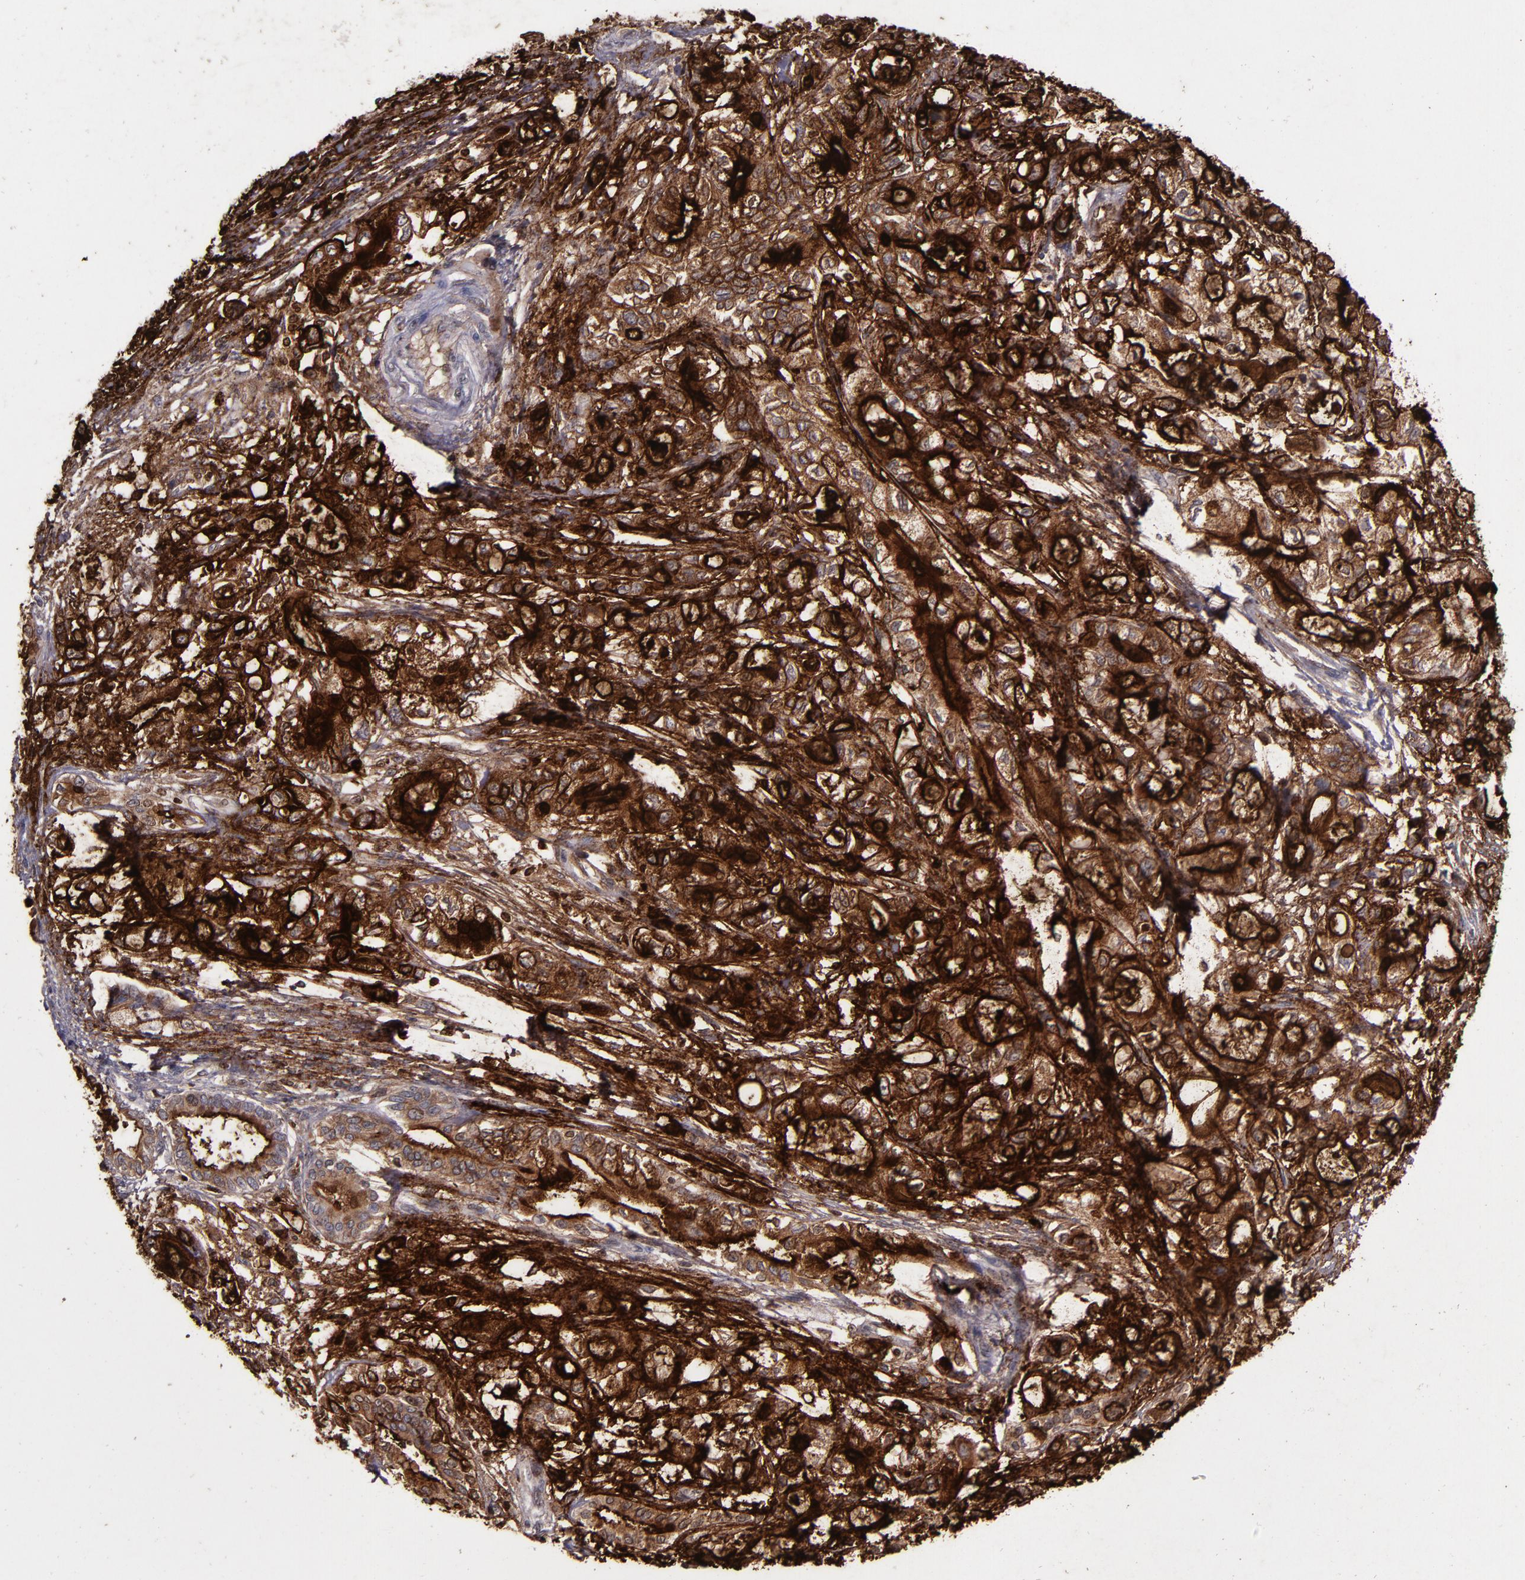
{"staining": {"intensity": "strong", "quantity": ">75%", "location": "cytoplasmic/membranous"}, "tissue": "pancreatic cancer", "cell_type": "Tumor cells", "image_type": "cancer", "snomed": [{"axis": "morphology", "description": "Adenocarcinoma, NOS"}, {"axis": "topography", "description": "Pancreas"}], "caption": "Immunohistochemistry (IHC) of human pancreatic cancer (adenocarcinoma) reveals high levels of strong cytoplasmic/membranous positivity in about >75% of tumor cells. The staining is performed using DAB (3,3'-diaminobenzidine) brown chromogen to label protein expression. The nuclei are counter-stained blue using hematoxylin.", "gene": "MFGE8", "patient": {"sex": "male", "age": 79}}